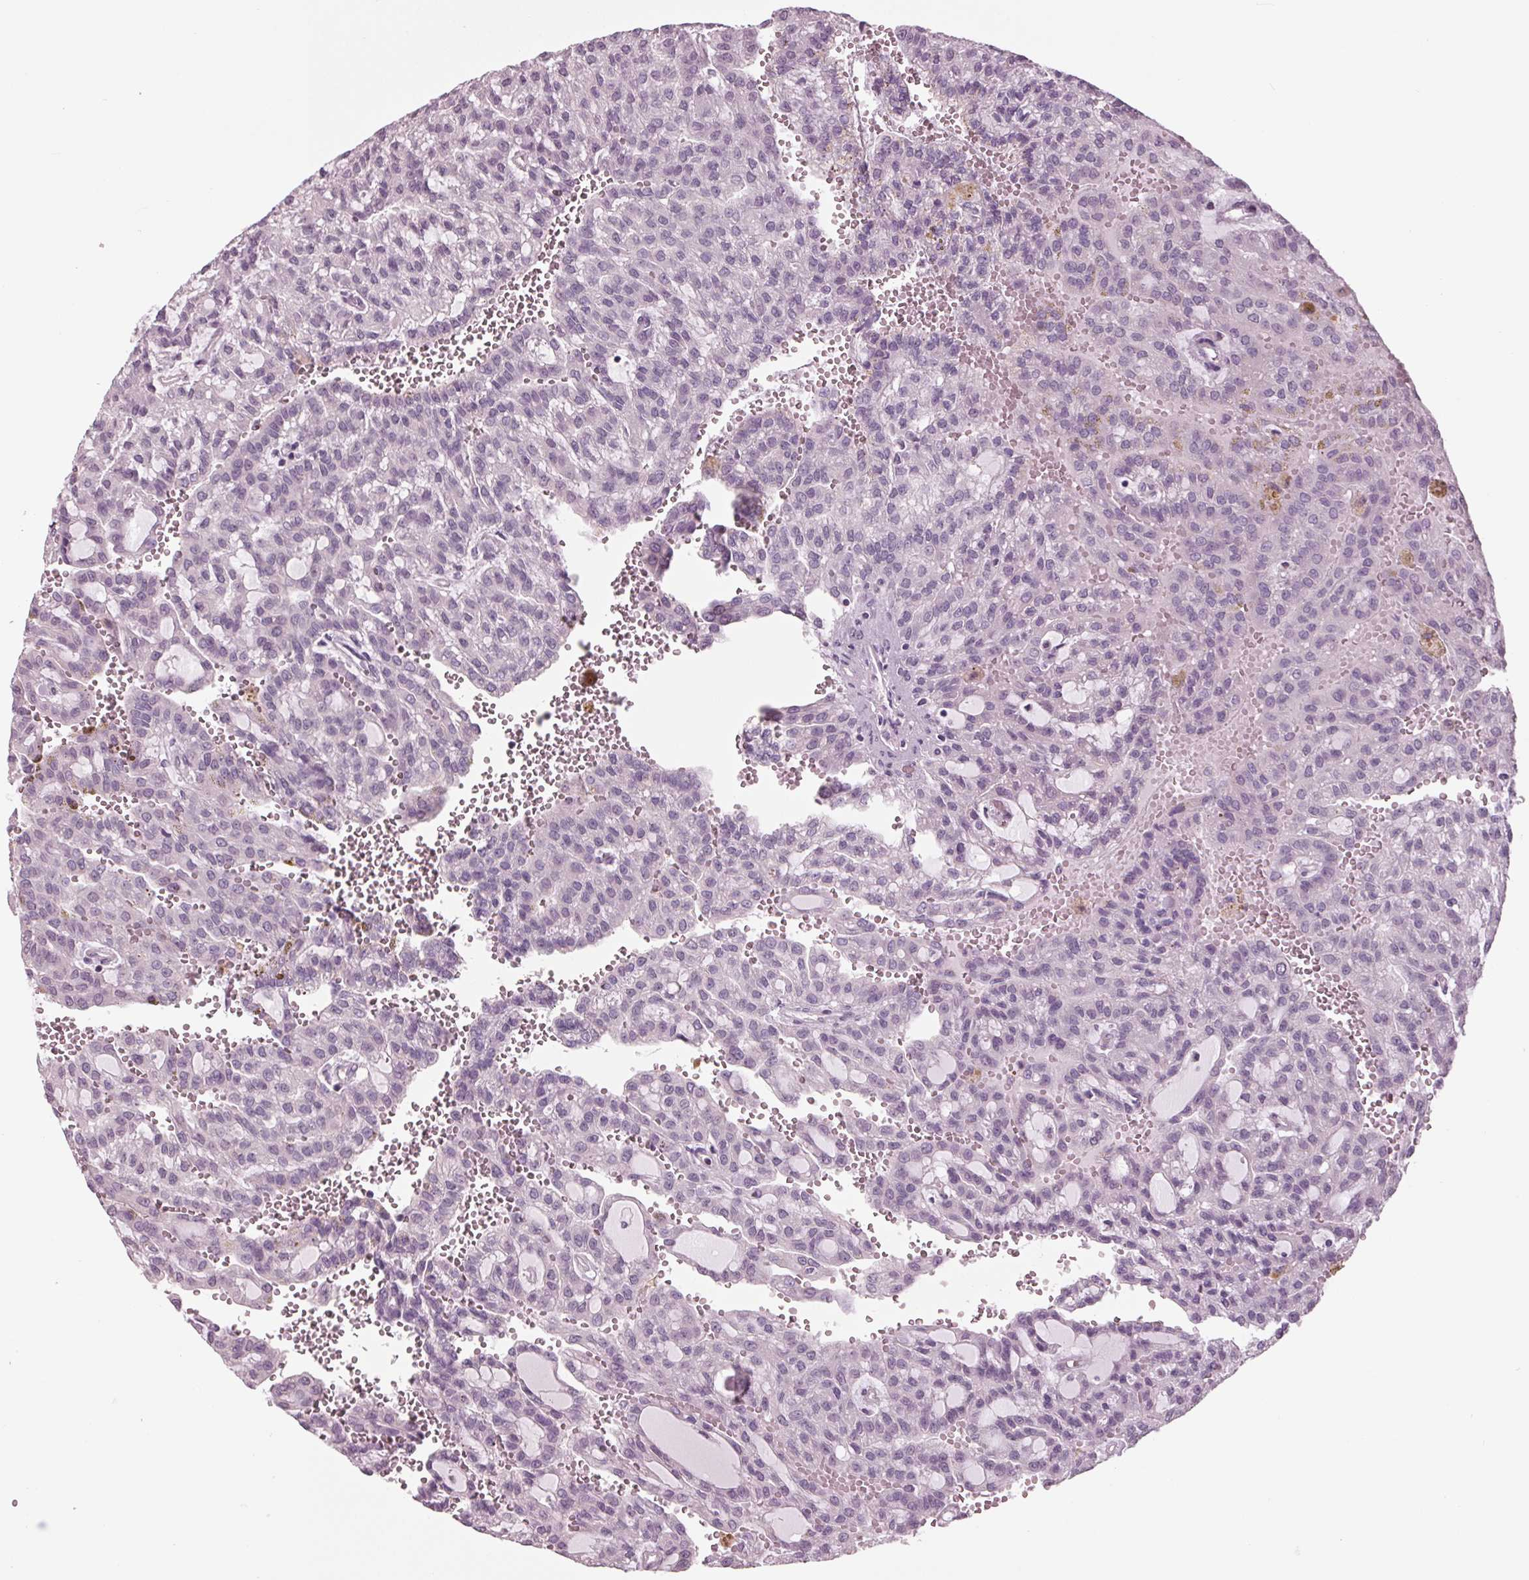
{"staining": {"intensity": "negative", "quantity": "none", "location": "none"}, "tissue": "renal cancer", "cell_type": "Tumor cells", "image_type": "cancer", "snomed": [{"axis": "morphology", "description": "Adenocarcinoma, NOS"}, {"axis": "topography", "description": "Kidney"}], "caption": "Renal cancer stained for a protein using immunohistochemistry (IHC) exhibits no positivity tumor cells.", "gene": "TNNC2", "patient": {"sex": "male", "age": 63}}